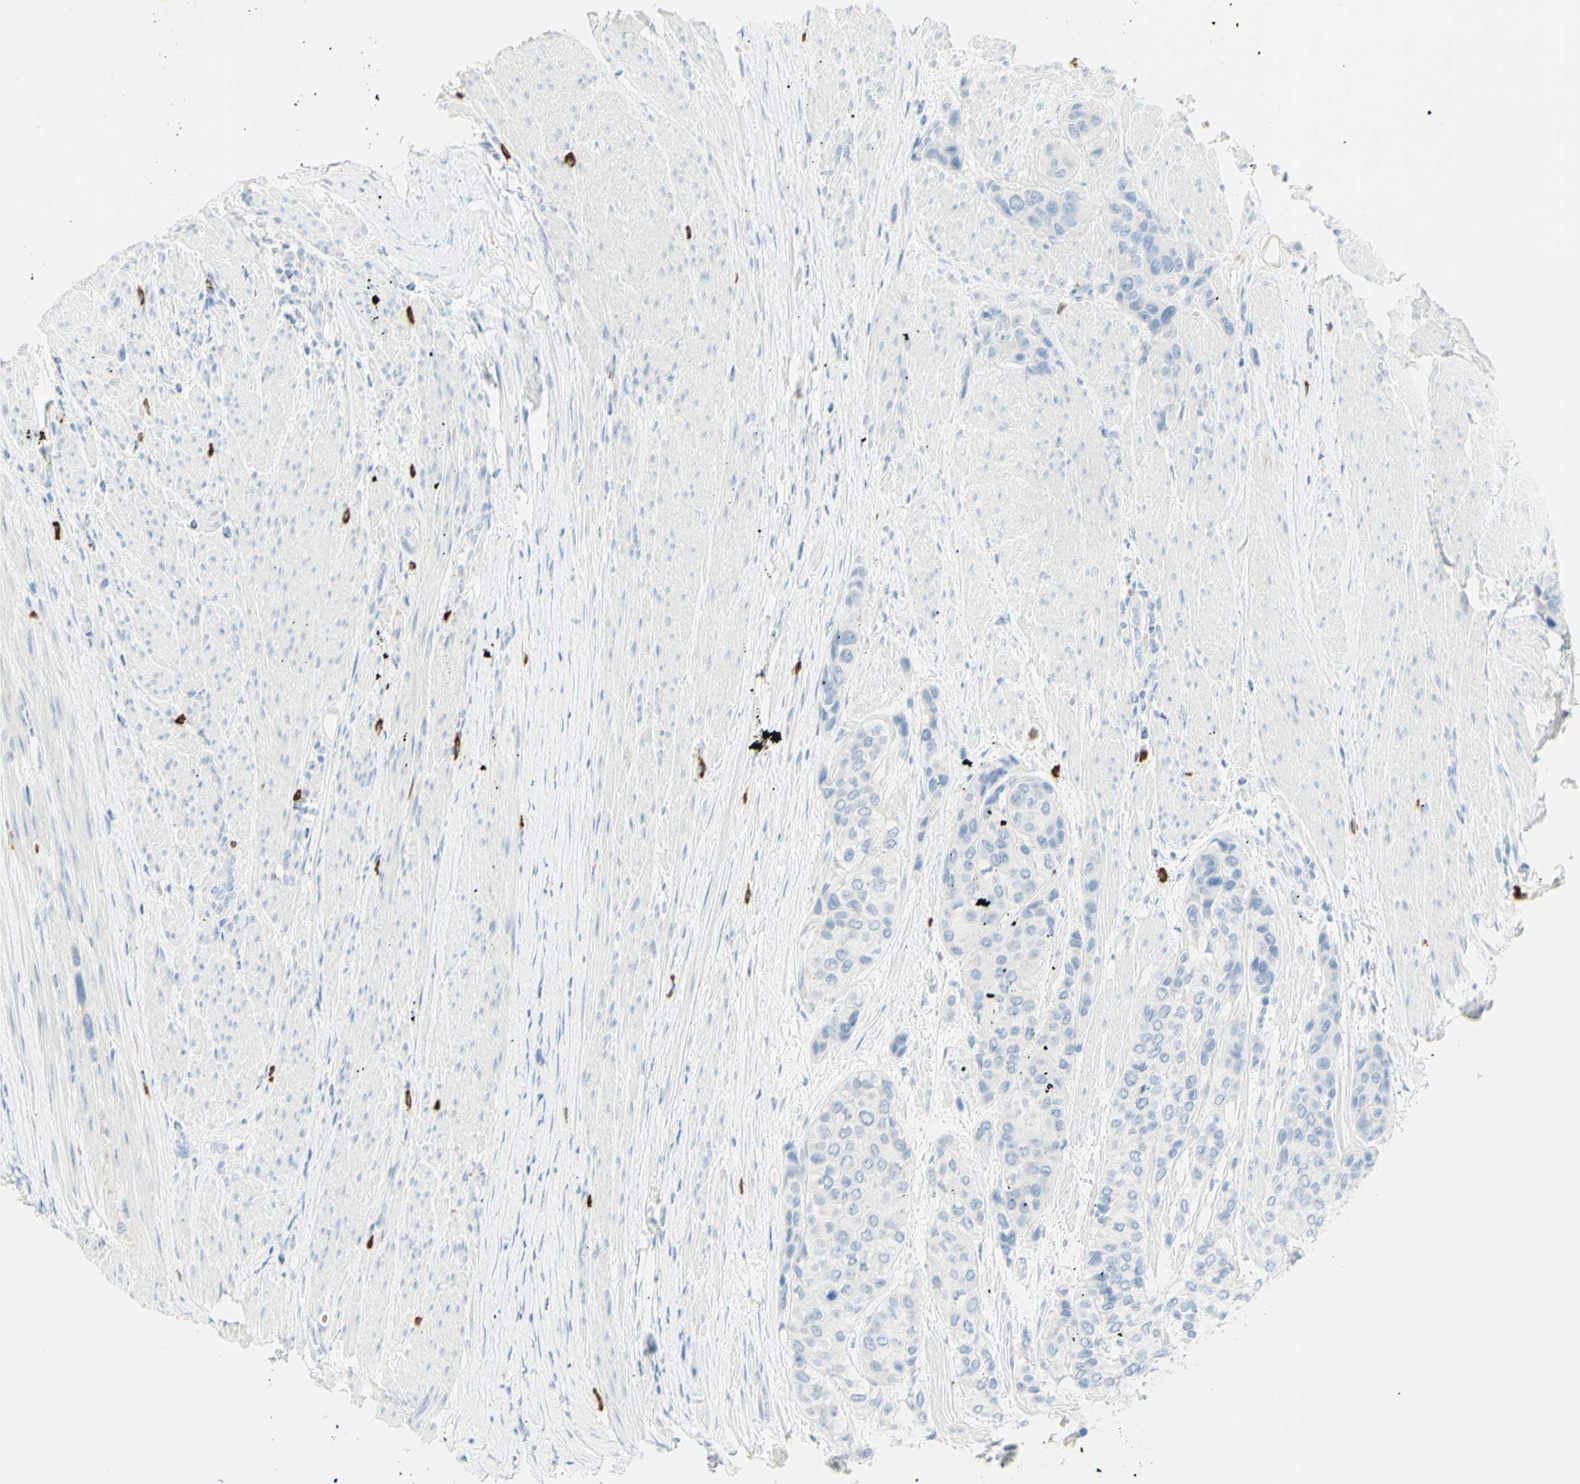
{"staining": {"intensity": "negative", "quantity": "none", "location": "none"}, "tissue": "urothelial cancer", "cell_type": "Tumor cells", "image_type": "cancer", "snomed": [{"axis": "morphology", "description": "Urothelial carcinoma, High grade"}, {"axis": "topography", "description": "Urinary bladder"}], "caption": "High power microscopy micrograph of an immunohistochemistry (IHC) micrograph of urothelial carcinoma (high-grade), revealing no significant staining in tumor cells. The staining was performed using DAB to visualize the protein expression in brown, while the nuclei were stained in blue with hematoxylin (Magnification: 20x).", "gene": "LETM1", "patient": {"sex": "female", "age": 56}}